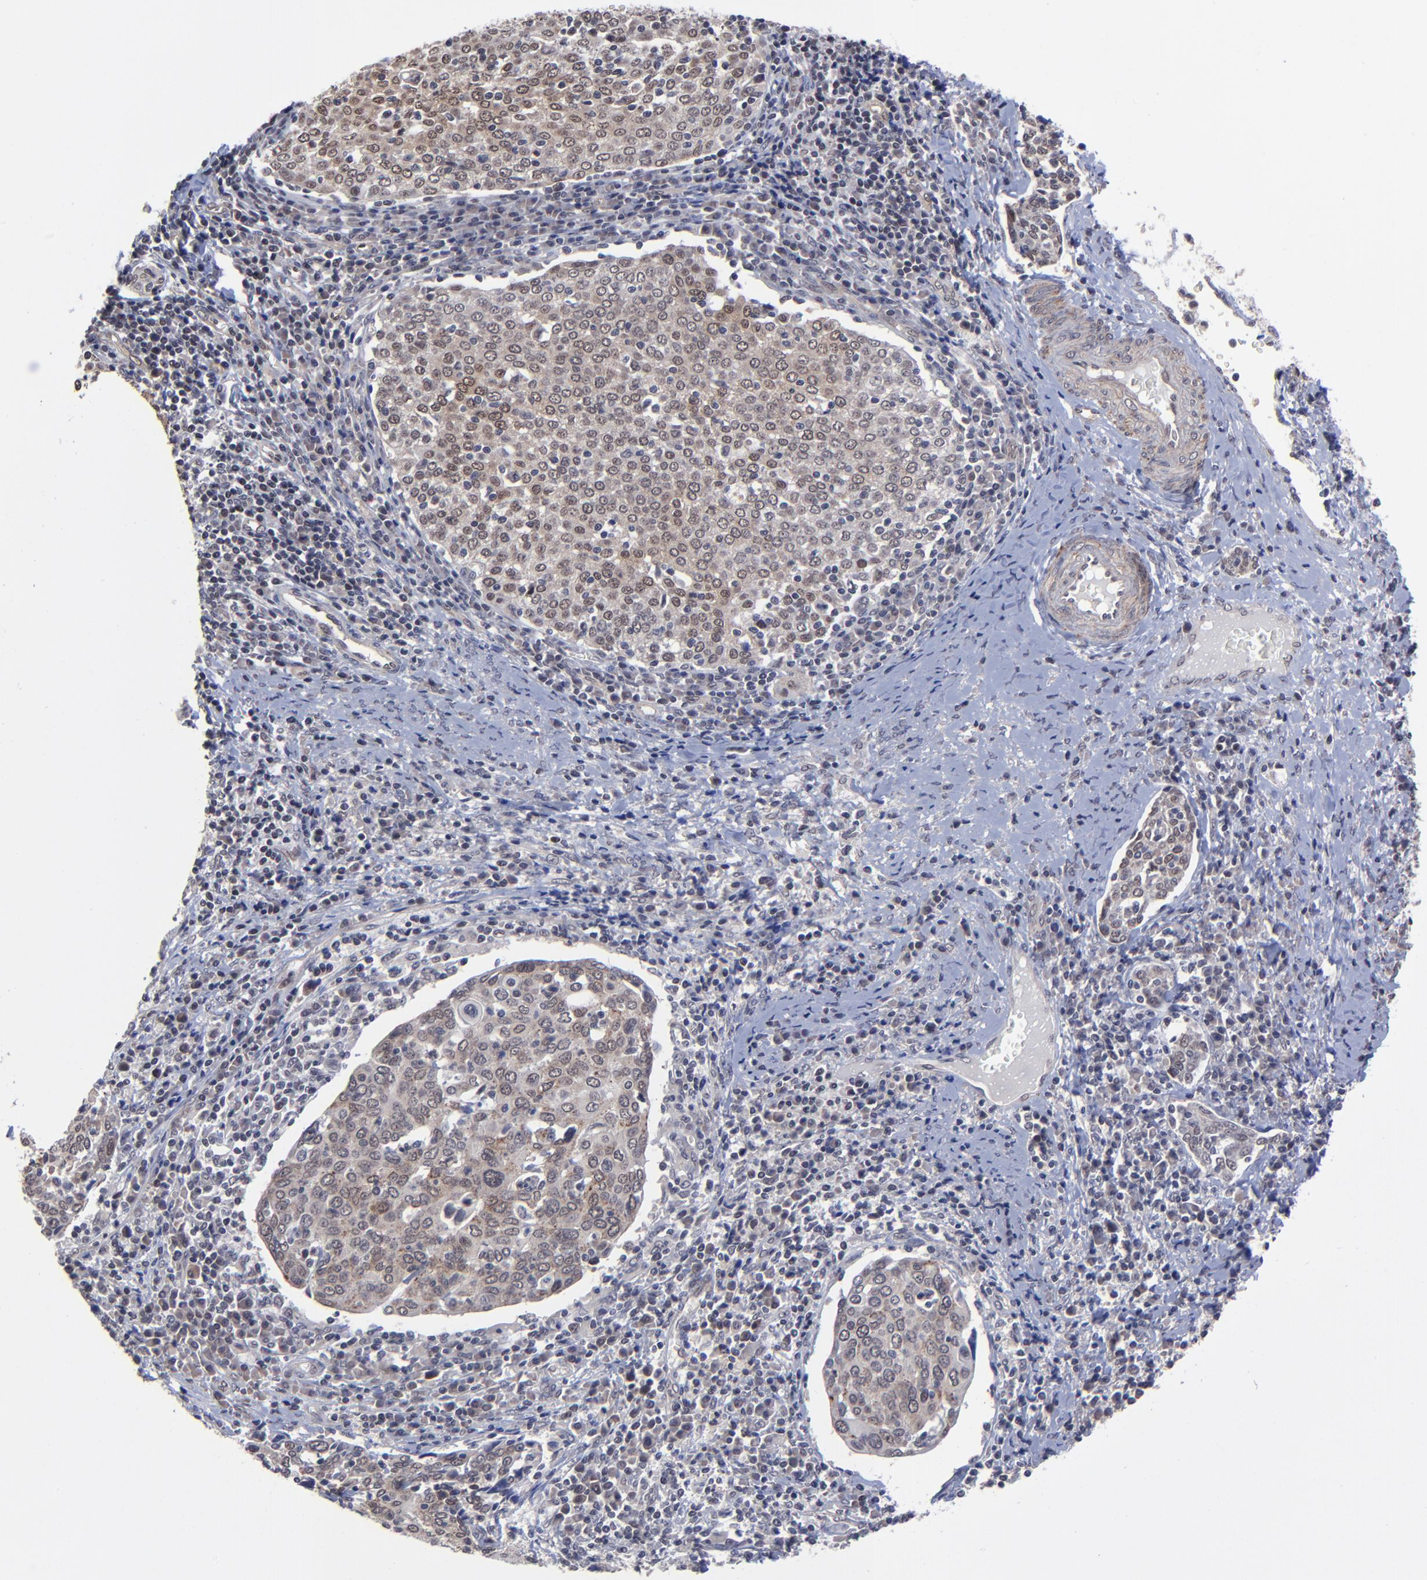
{"staining": {"intensity": "weak", "quantity": "25%-75%", "location": "cytoplasmic/membranous"}, "tissue": "cervical cancer", "cell_type": "Tumor cells", "image_type": "cancer", "snomed": [{"axis": "morphology", "description": "Squamous cell carcinoma, NOS"}, {"axis": "topography", "description": "Cervix"}], "caption": "High-power microscopy captured an IHC histopathology image of cervical cancer (squamous cell carcinoma), revealing weak cytoplasmic/membranous staining in about 25%-75% of tumor cells.", "gene": "ZNF419", "patient": {"sex": "female", "age": 40}}